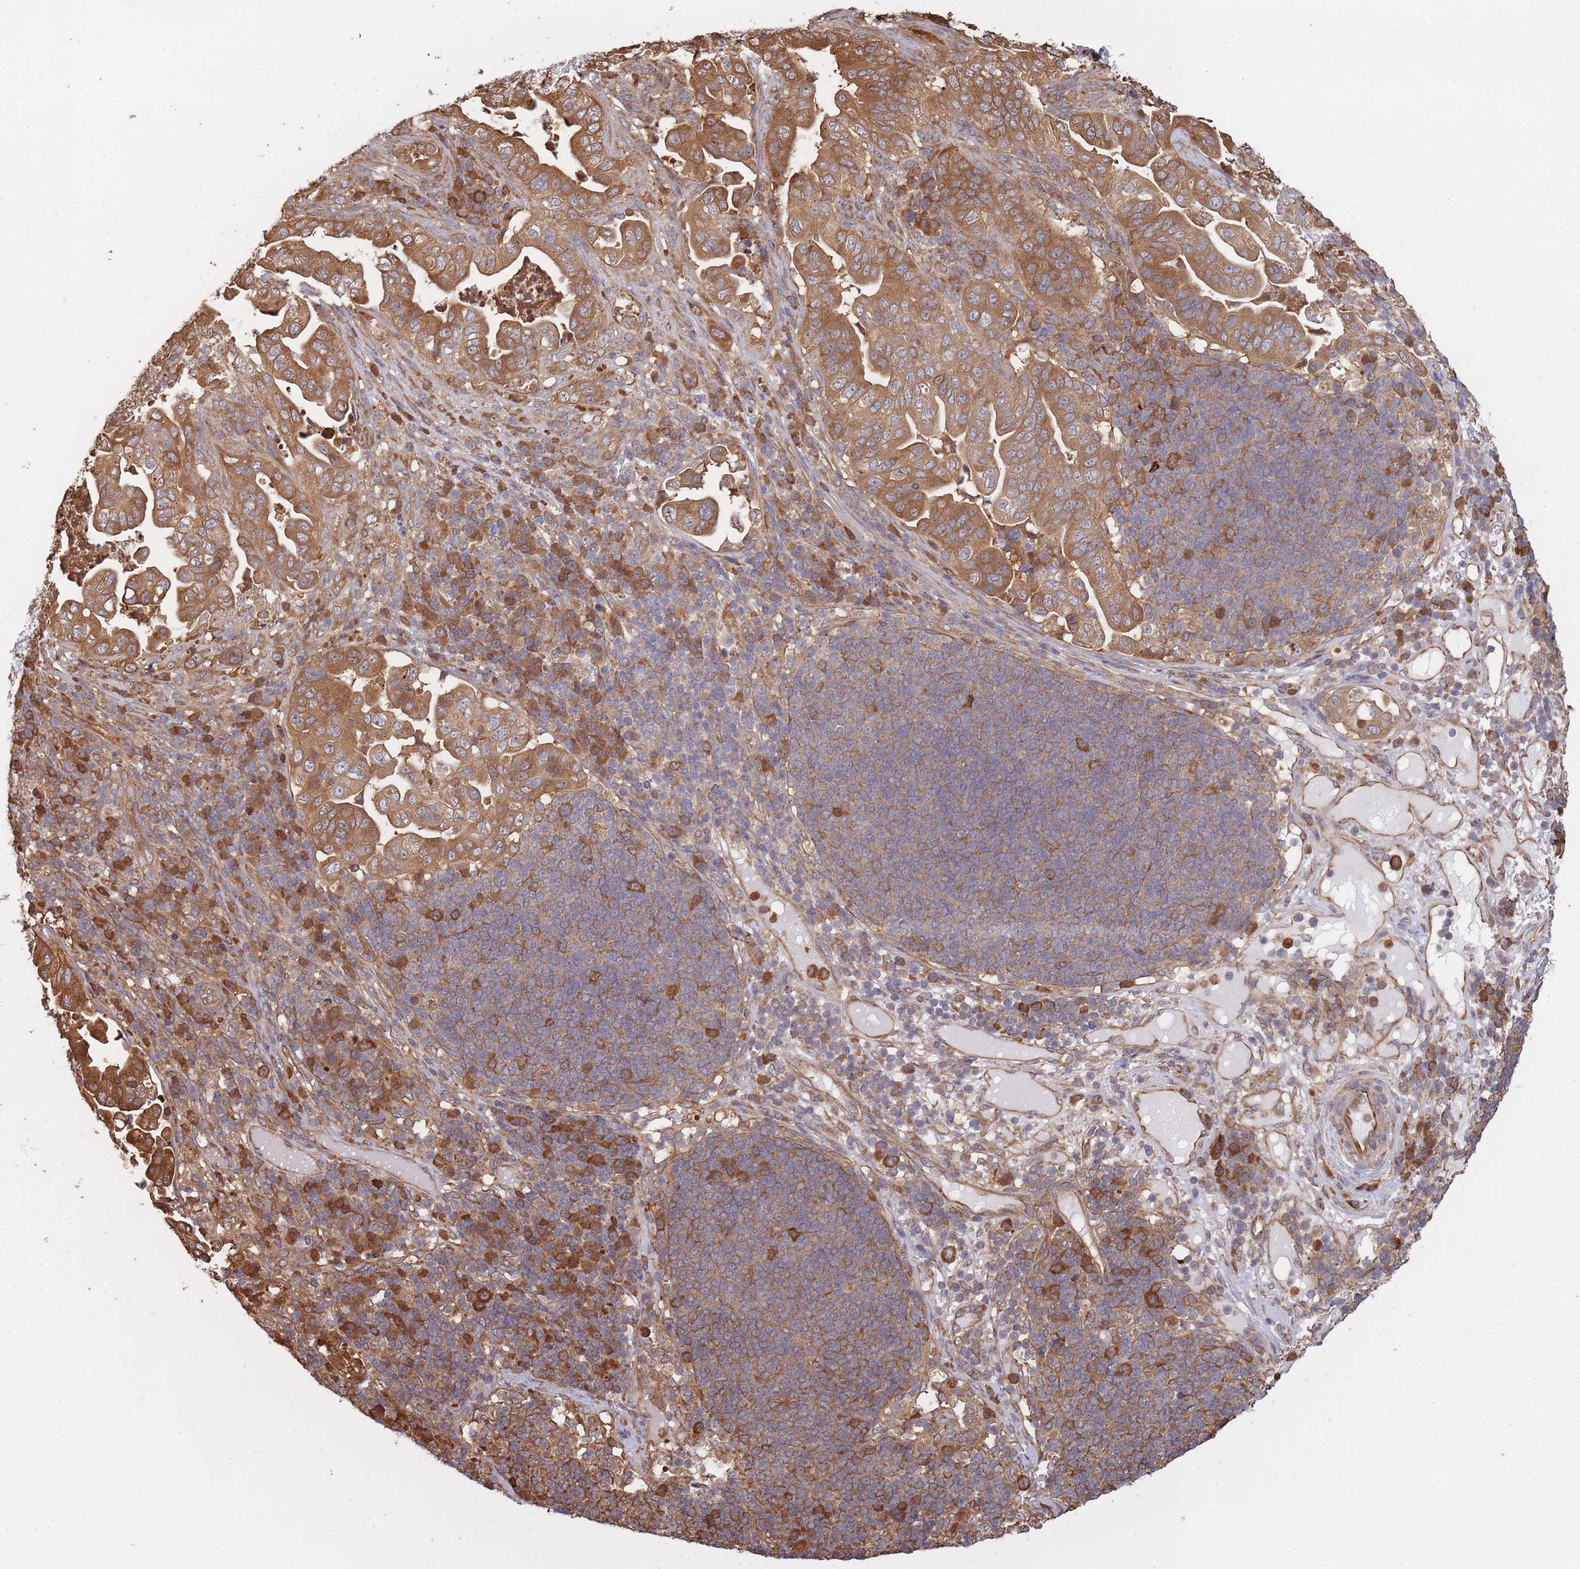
{"staining": {"intensity": "moderate", "quantity": ">75%", "location": "cytoplasmic/membranous"}, "tissue": "pancreatic cancer", "cell_type": "Tumor cells", "image_type": "cancer", "snomed": [{"axis": "morphology", "description": "Adenocarcinoma, NOS"}, {"axis": "topography", "description": "Pancreas"}], "caption": "This is a photomicrograph of immunohistochemistry (IHC) staining of pancreatic cancer (adenocarcinoma), which shows moderate staining in the cytoplasmic/membranous of tumor cells.", "gene": "ARL13B", "patient": {"sex": "female", "age": 63}}